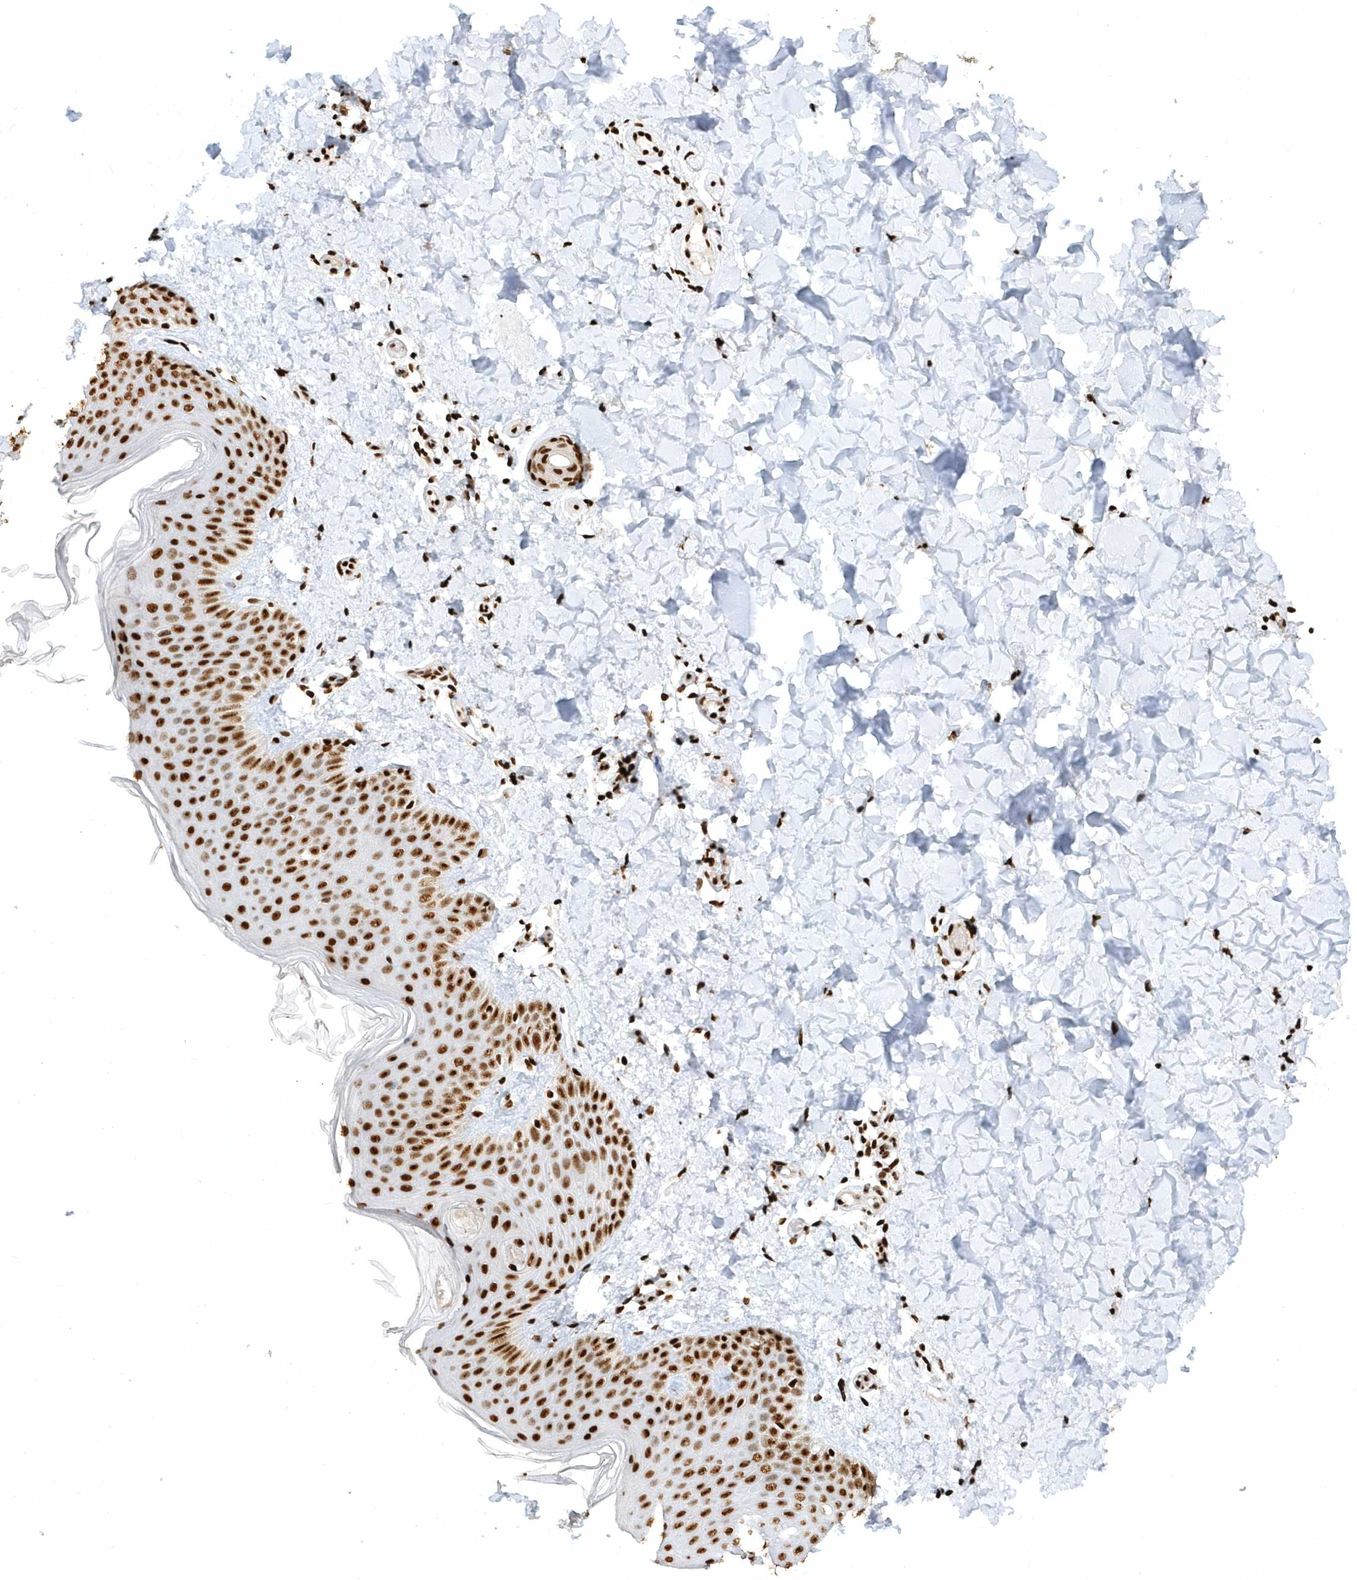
{"staining": {"intensity": "strong", "quantity": ">75%", "location": "nuclear"}, "tissue": "skin", "cell_type": "Fibroblasts", "image_type": "normal", "snomed": [{"axis": "morphology", "description": "Normal tissue, NOS"}, {"axis": "topography", "description": "Skin"}], "caption": "Immunohistochemistry (DAB) staining of unremarkable skin shows strong nuclear protein staining in approximately >75% of fibroblasts.", "gene": "SUMO2", "patient": {"sex": "male", "age": 36}}